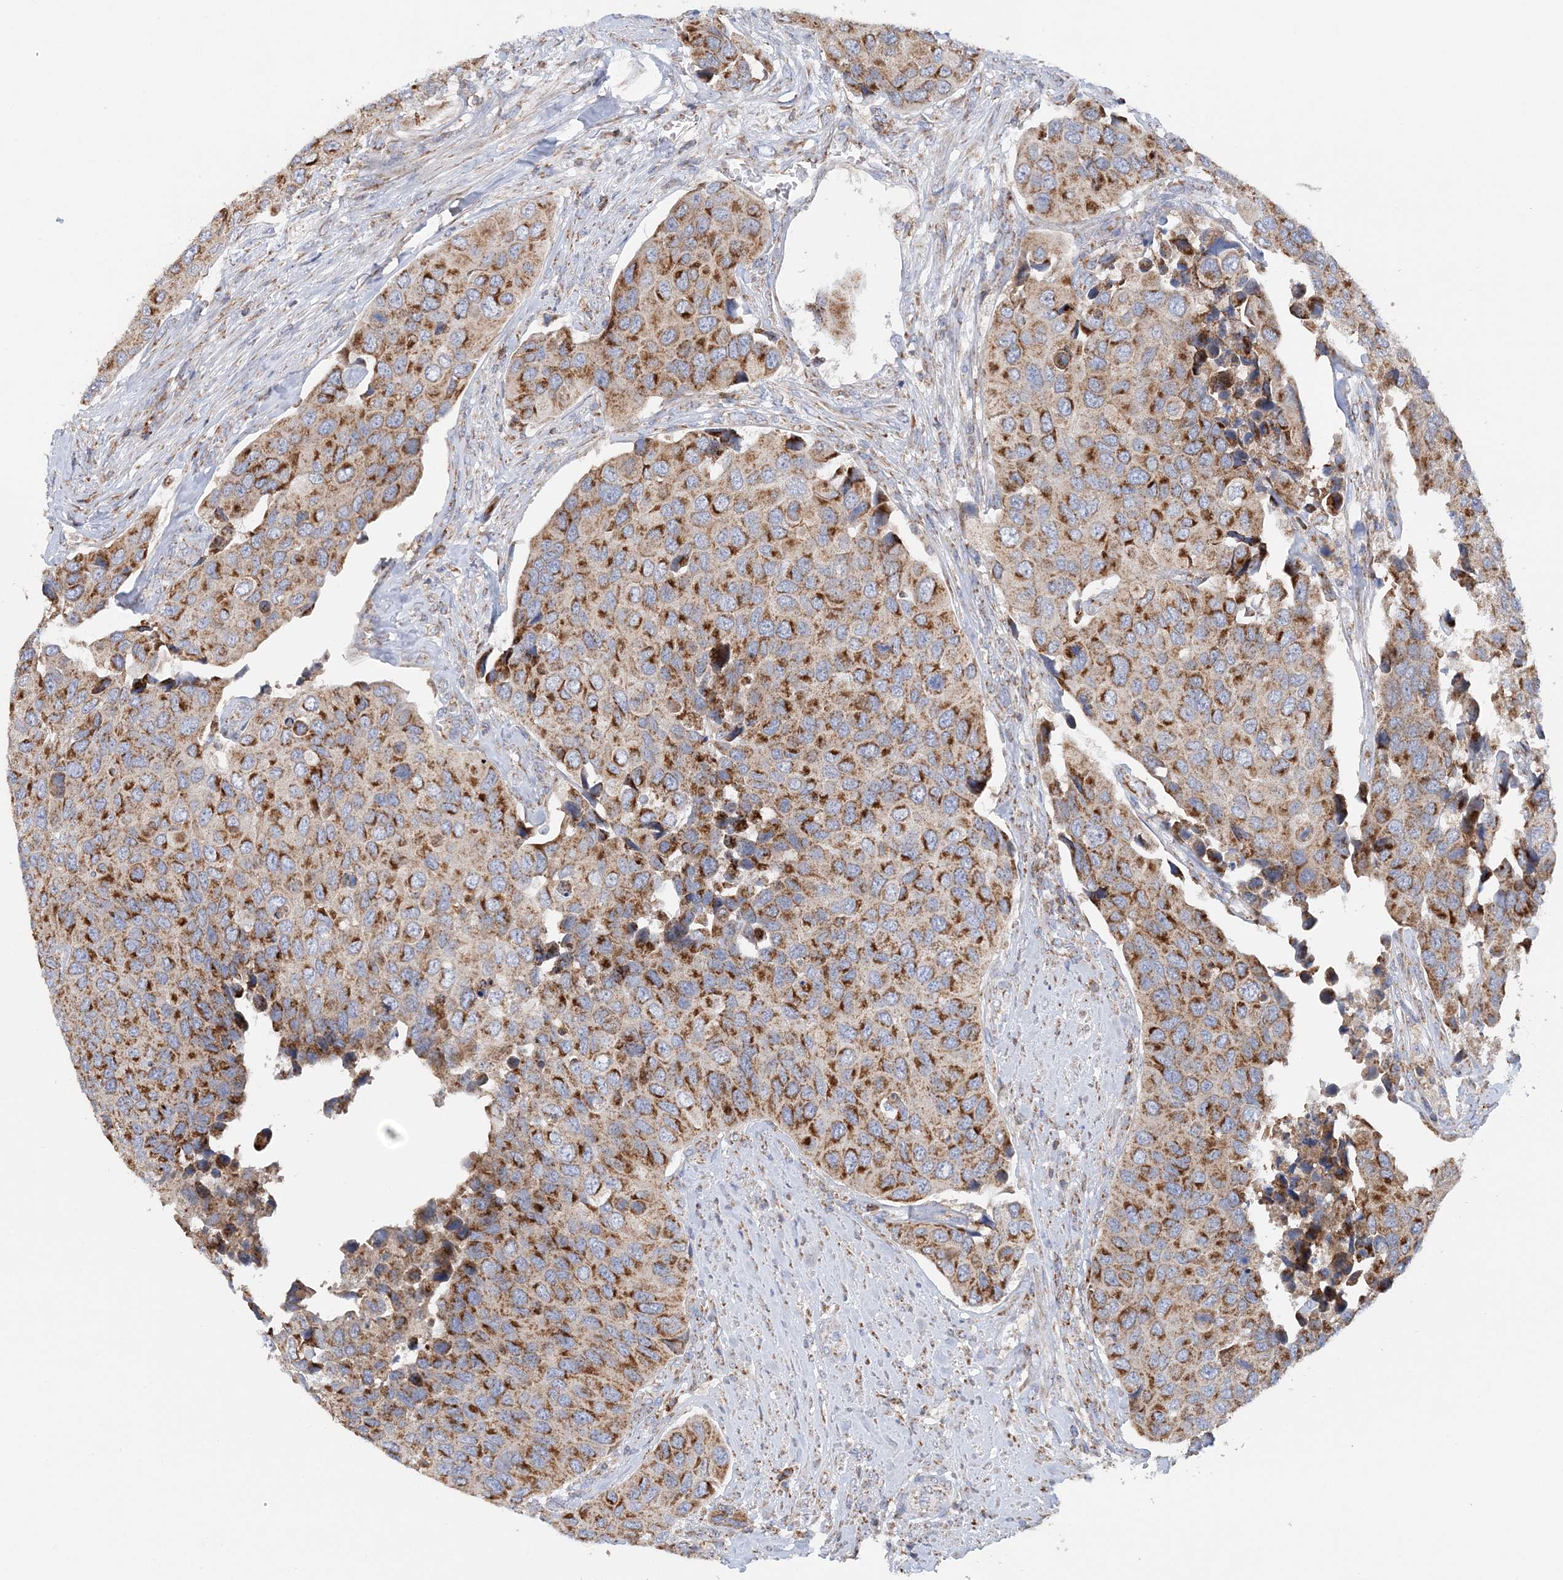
{"staining": {"intensity": "strong", "quantity": ">75%", "location": "cytoplasmic/membranous"}, "tissue": "urothelial cancer", "cell_type": "Tumor cells", "image_type": "cancer", "snomed": [{"axis": "morphology", "description": "Urothelial carcinoma, High grade"}, {"axis": "topography", "description": "Urinary bladder"}], "caption": "Immunohistochemistry photomicrograph of human urothelial cancer stained for a protein (brown), which exhibits high levels of strong cytoplasmic/membranous staining in approximately >75% of tumor cells.", "gene": "TTC32", "patient": {"sex": "male", "age": 74}}